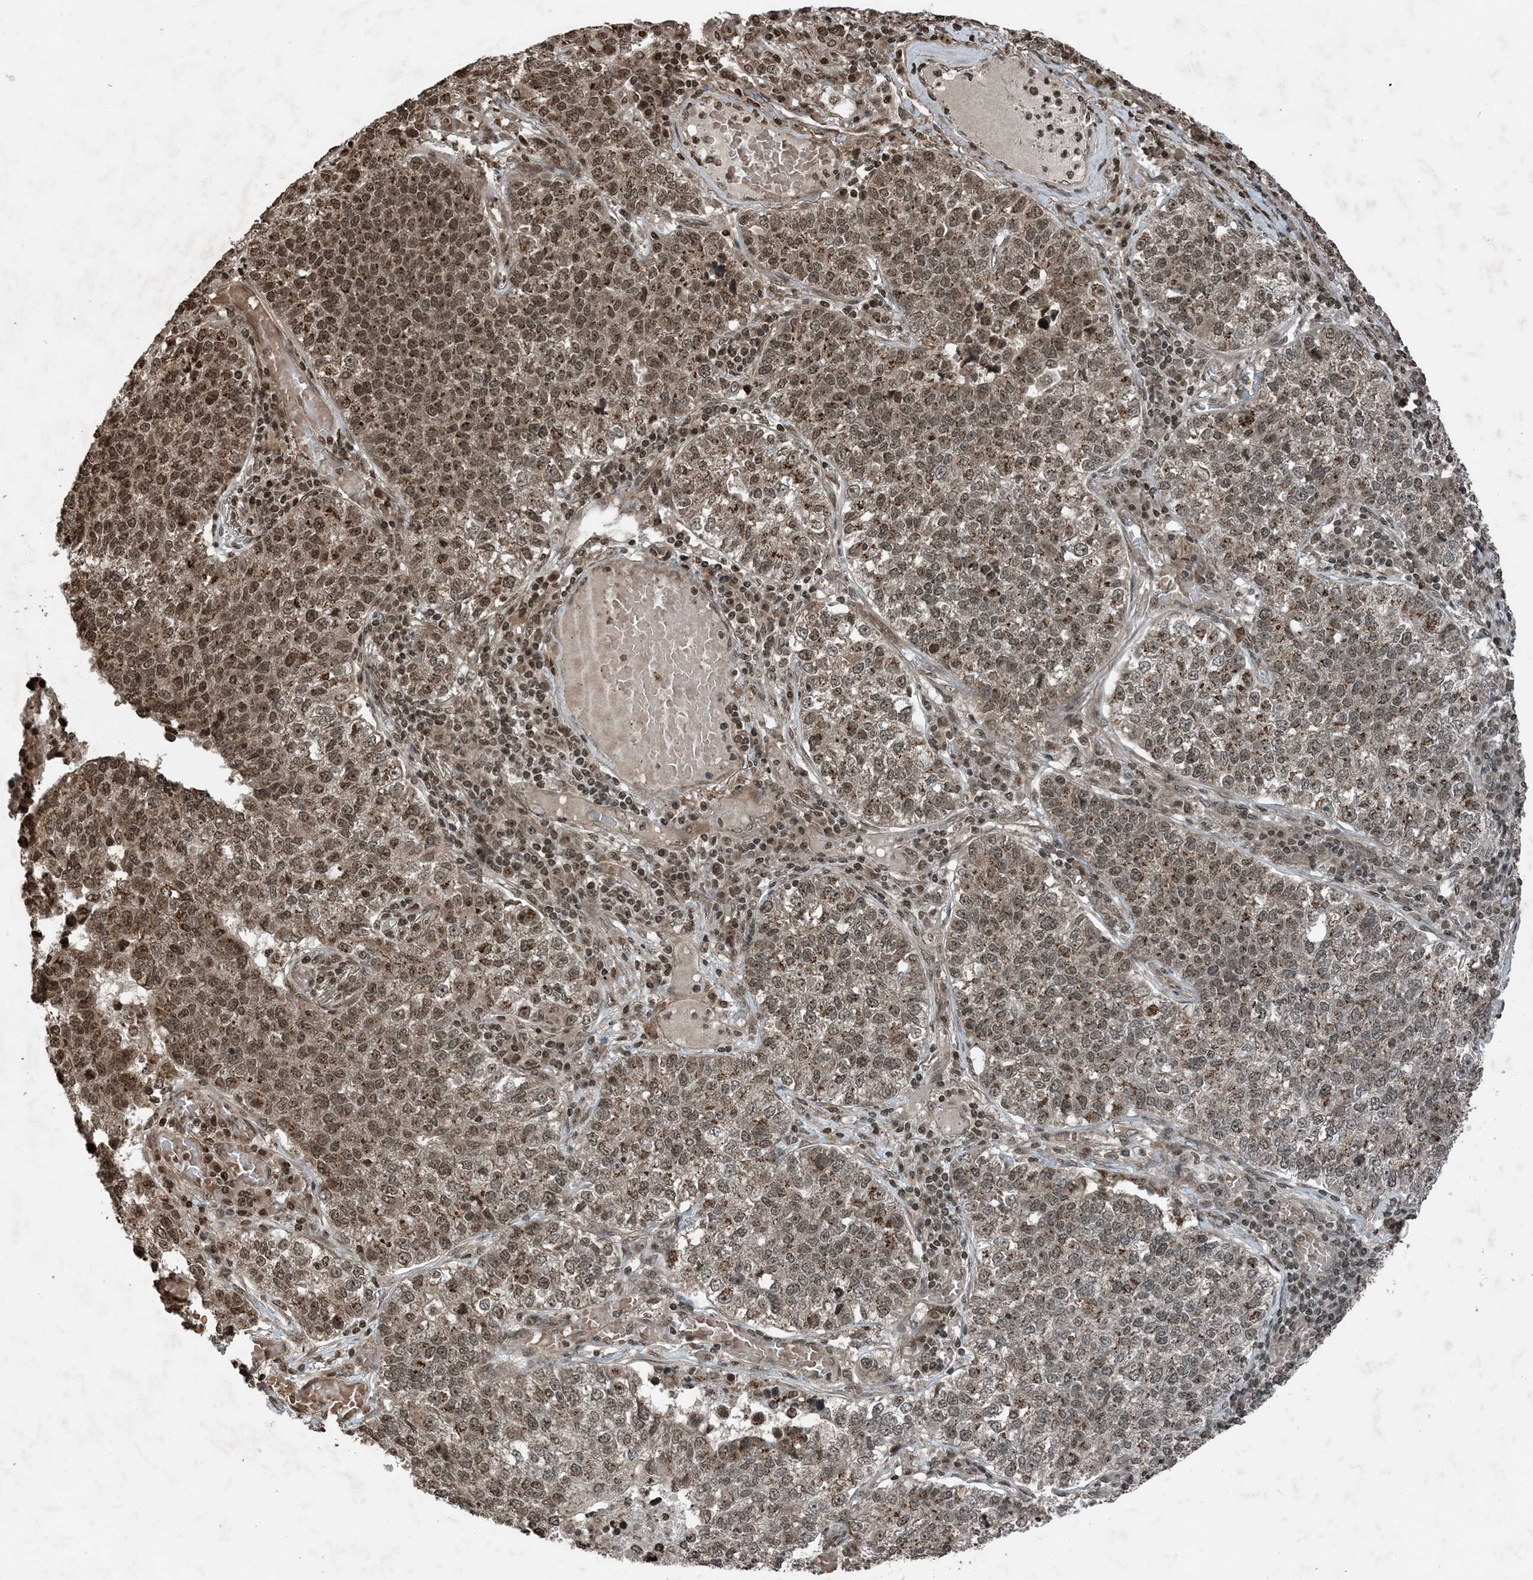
{"staining": {"intensity": "moderate", "quantity": ">75%", "location": "cytoplasmic/membranous,nuclear"}, "tissue": "lung cancer", "cell_type": "Tumor cells", "image_type": "cancer", "snomed": [{"axis": "morphology", "description": "Adenocarcinoma, NOS"}, {"axis": "topography", "description": "Lung"}], "caption": "Immunohistochemical staining of human lung cancer shows medium levels of moderate cytoplasmic/membranous and nuclear expression in approximately >75% of tumor cells.", "gene": "ZFAND2B", "patient": {"sex": "male", "age": 49}}